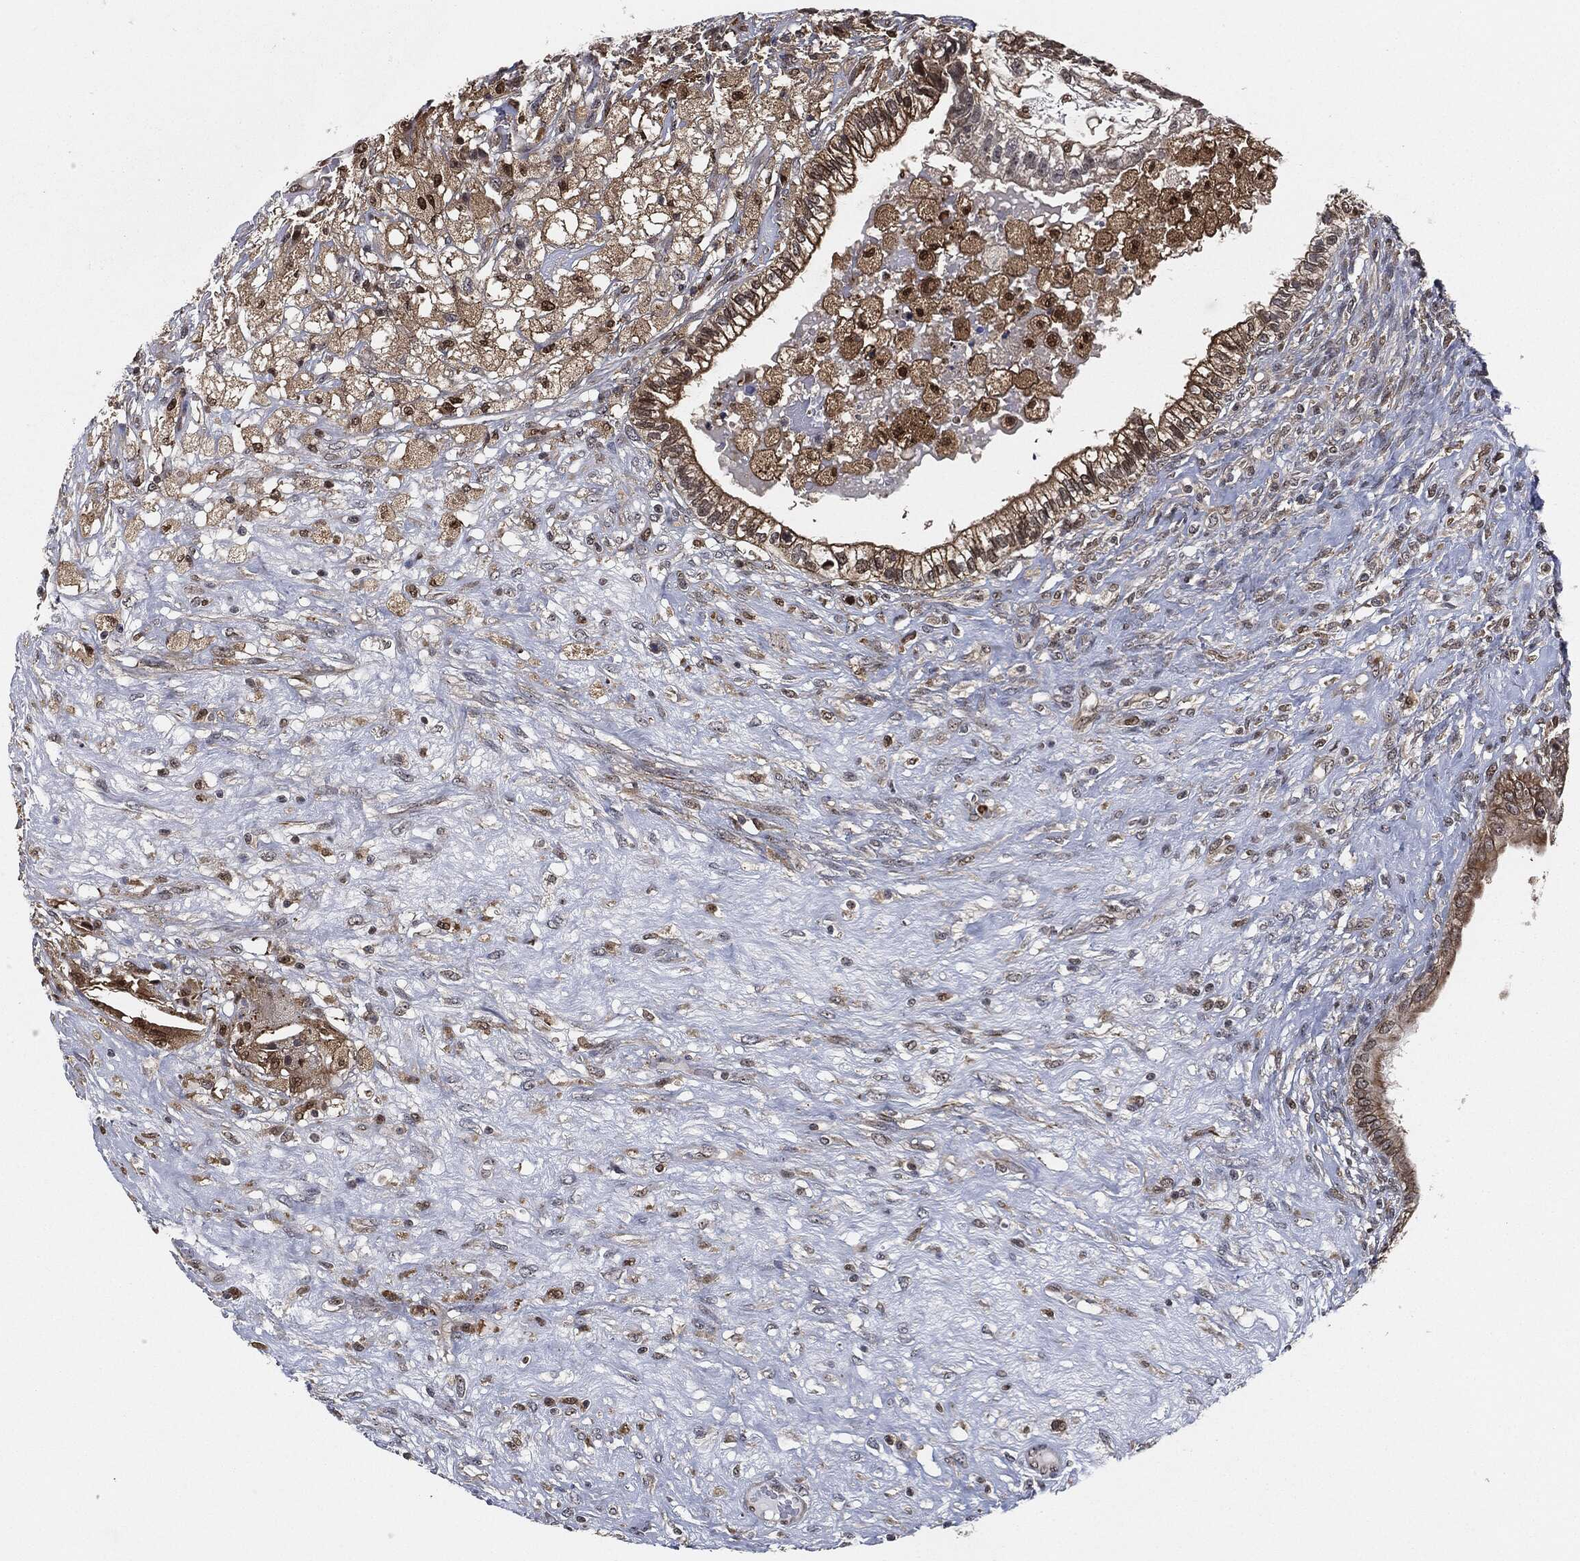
{"staining": {"intensity": "moderate", "quantity": "<25%", "location": "cytoplasmic/membranous"}, "tissue": "testis cancer", "cell_type": "Tumor cells", "image_type": "cancer", "snomed": [{"axis": "morphology", "description": "Seminoma, NOS"}, {"axis": "morphology", "description": "Carcinoma, Embryonal, NOS"}, {"axis": "topography", "description": "Testis"}], "caption": "Immunohistochemistry (DAB) staining of embryonal carcinoma (testis) displays moderate cytoplasmic/membranous protein expression in about <25% of tumor cells. The staining is performed using DAB brown chromogen to label protein expression. The nuclei are counter-stained blue using hematoxylin.", "gene": "CAPRIN2", "patient": {"sex": "male", "age": 41}}